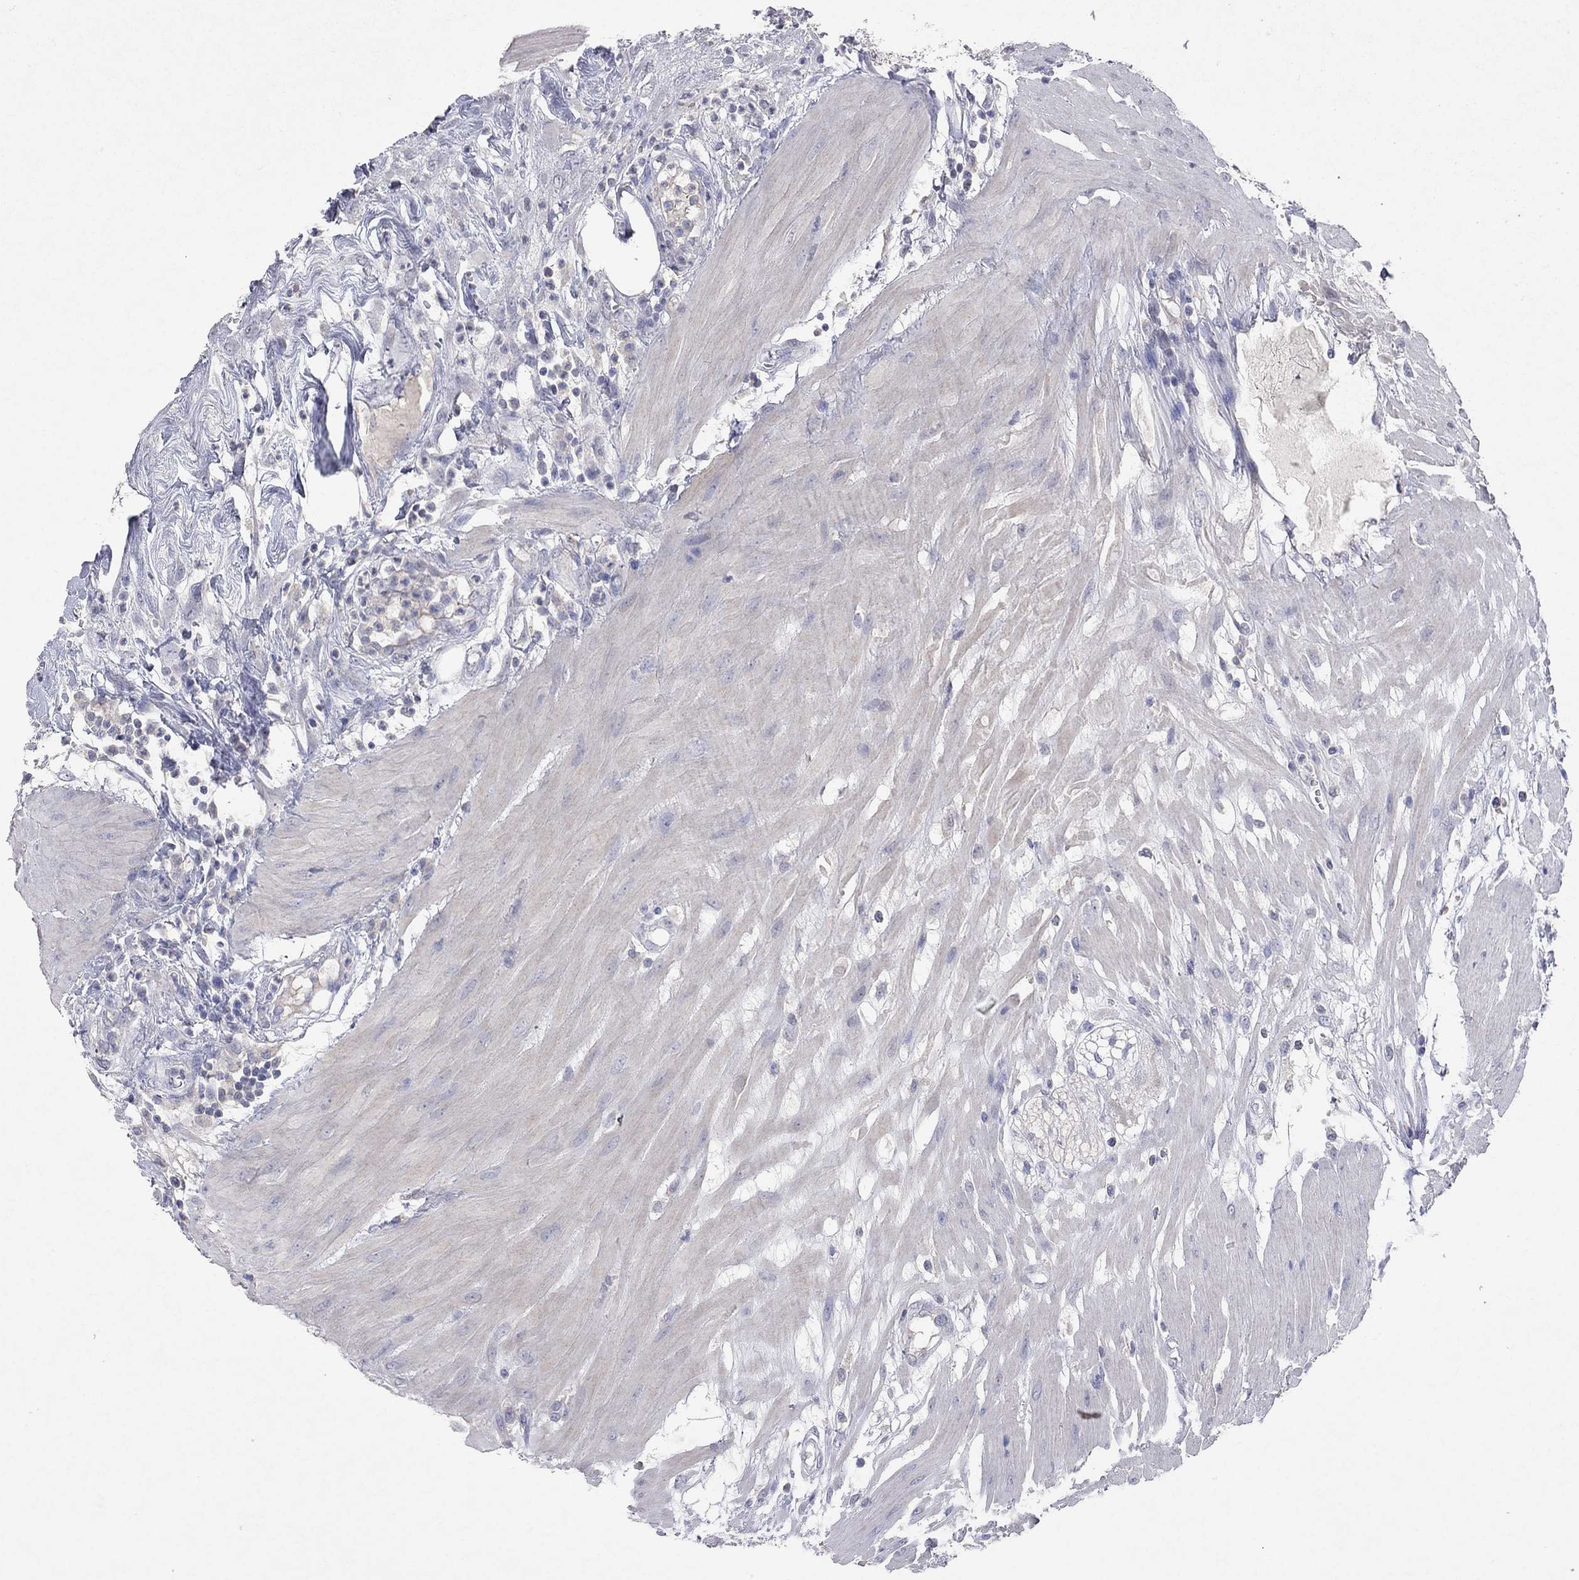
{"staining": {"intensity": "negative", "quantity": "none", "location": "none"}, "tissue": "colon", "cell_type": "Endothelial cells", "image_type": "normal", "snomed": [{"axis": "morphology", "description": "Normal tissue, NOS"}, {"axis": "morphology", "description": "Adenocarcinoma, NOS"}, {"axis": "topography", "description": "Colon"}], "caption": "Endothelial cells are negative for protein expression in benign human colon.", "gene": "MMP13", "patient": {"sex": "male", "age": 65}}